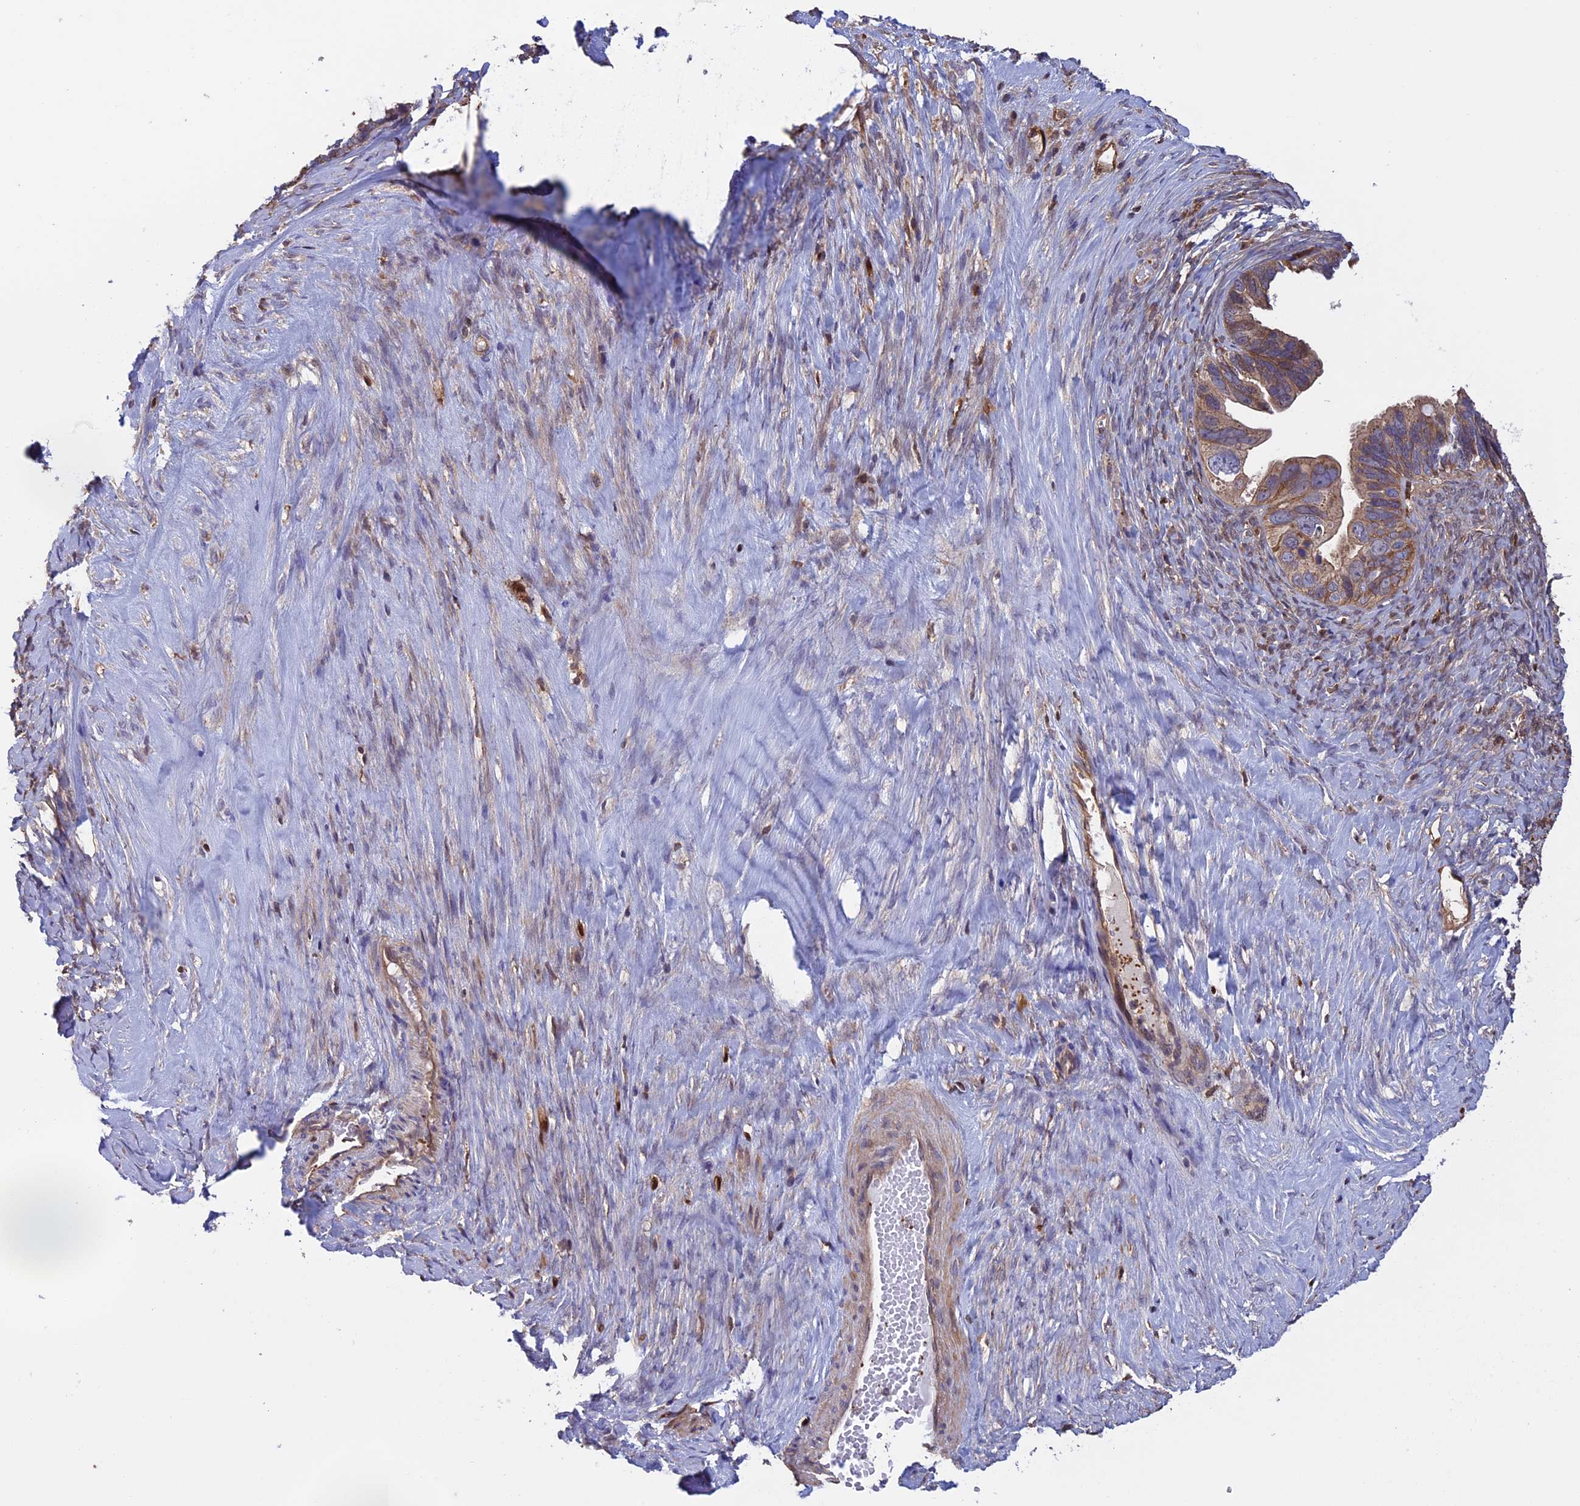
{"staining": {"intensity": "moderate", "quantity": ">75%", "location": "cytoplasmic/membranous"}, "tissue": "ovarian cancer", "cell_type": "Tumor cells", "image_type": "cancer", "snomed": [{"axis": "morphology", "description": "Cystadenocarcinoma, serous, NOS"}, {"axis": "topography", "description": "Ovary"}], "caption": "Ovarian serous cystadenocarcinoma tissue shows moderate cytoplasmic/membranous staining in about >75% of tumor cells", "gene": "ARHGAP18", "patient": {"sex": "female", "age": 56}}